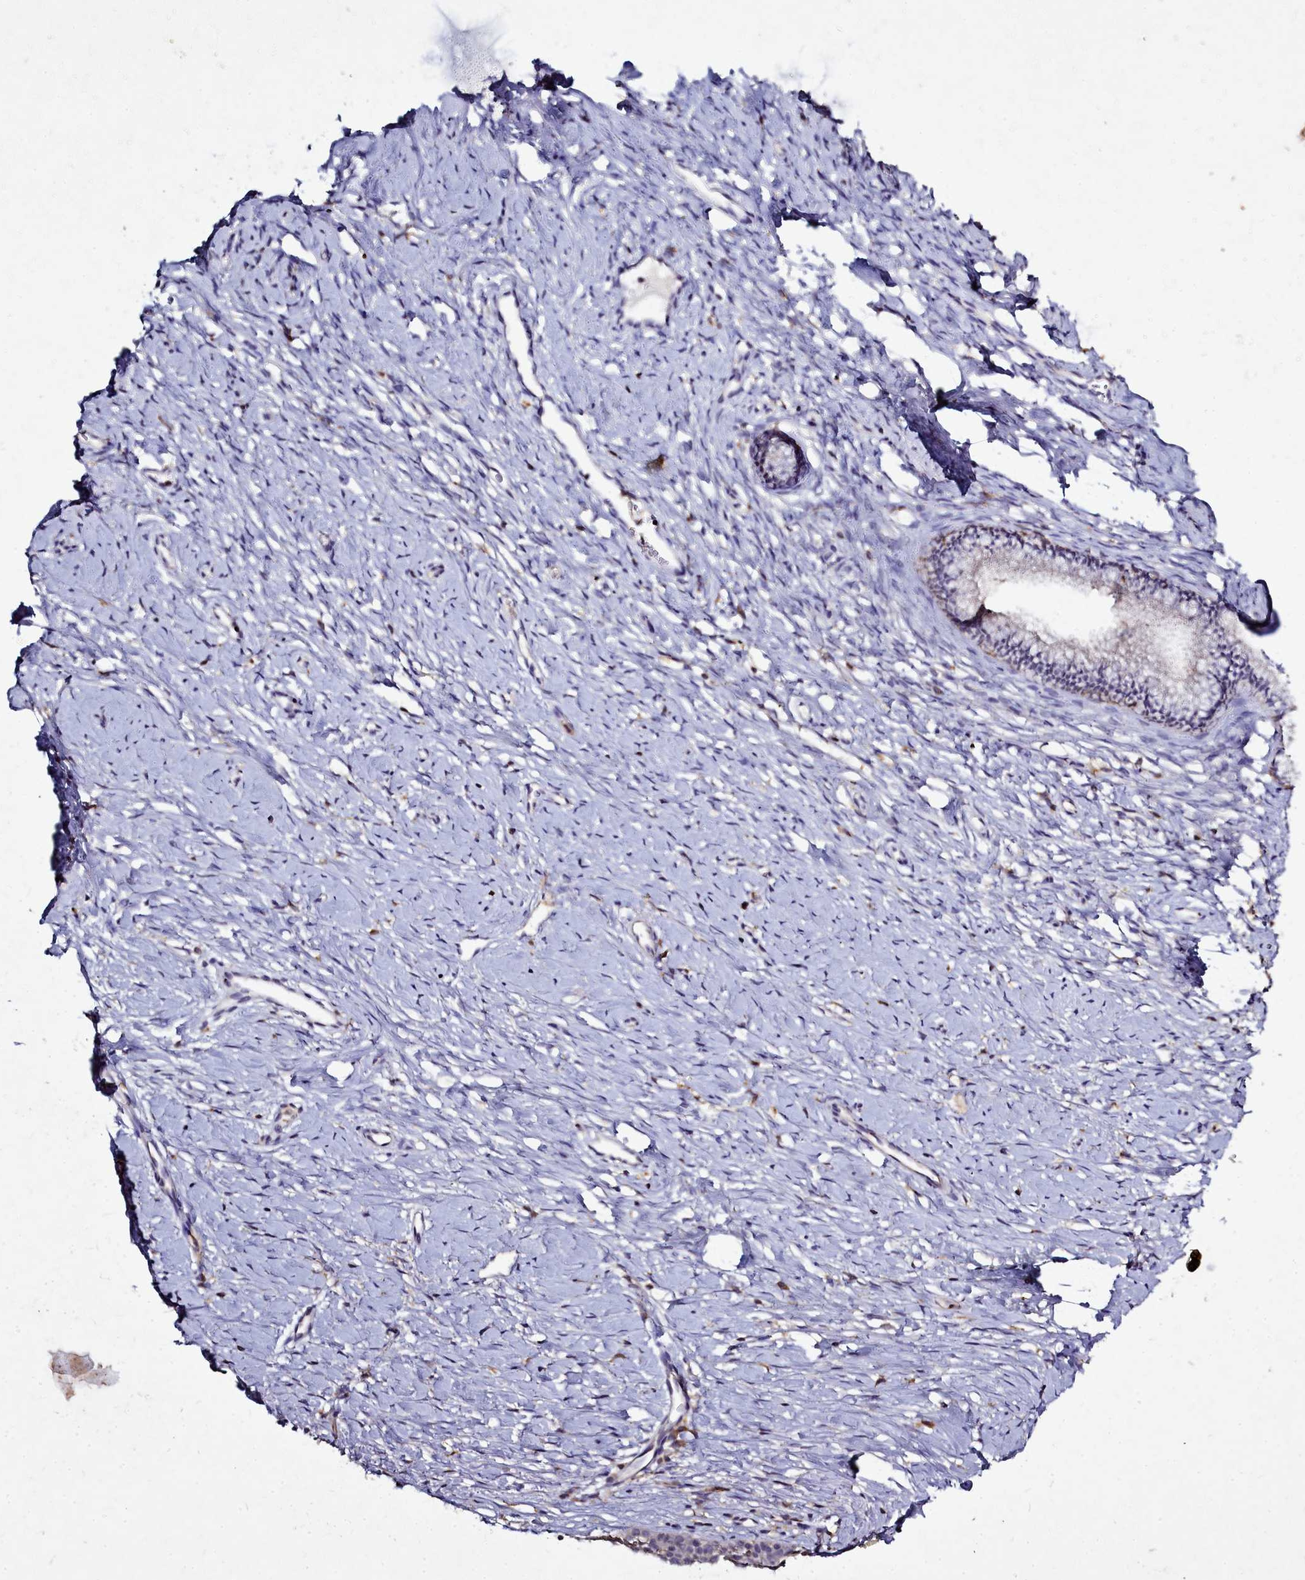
{"staining": {"intensity": "moderate", "quantity": "25%-75%", "location": "cytoplasmic/membranous"}, "tissue": "cervix", "cell_type": "Glandular cells", "image_type": "normal", "snomed": [{"axis": "morphology", "description": "Normal tissue, NOS"}, {"axis": "topography", "description": "Cervix"}], "caption": "About 25%-75% of glandular cells in normal cervix exhibit moderate cytoplasmic/membranous protein positivity as visualized by brown immunohistochemical staining.", "gene": "NCKAP1L", "patient": {"sex": "female", "age": 36}}